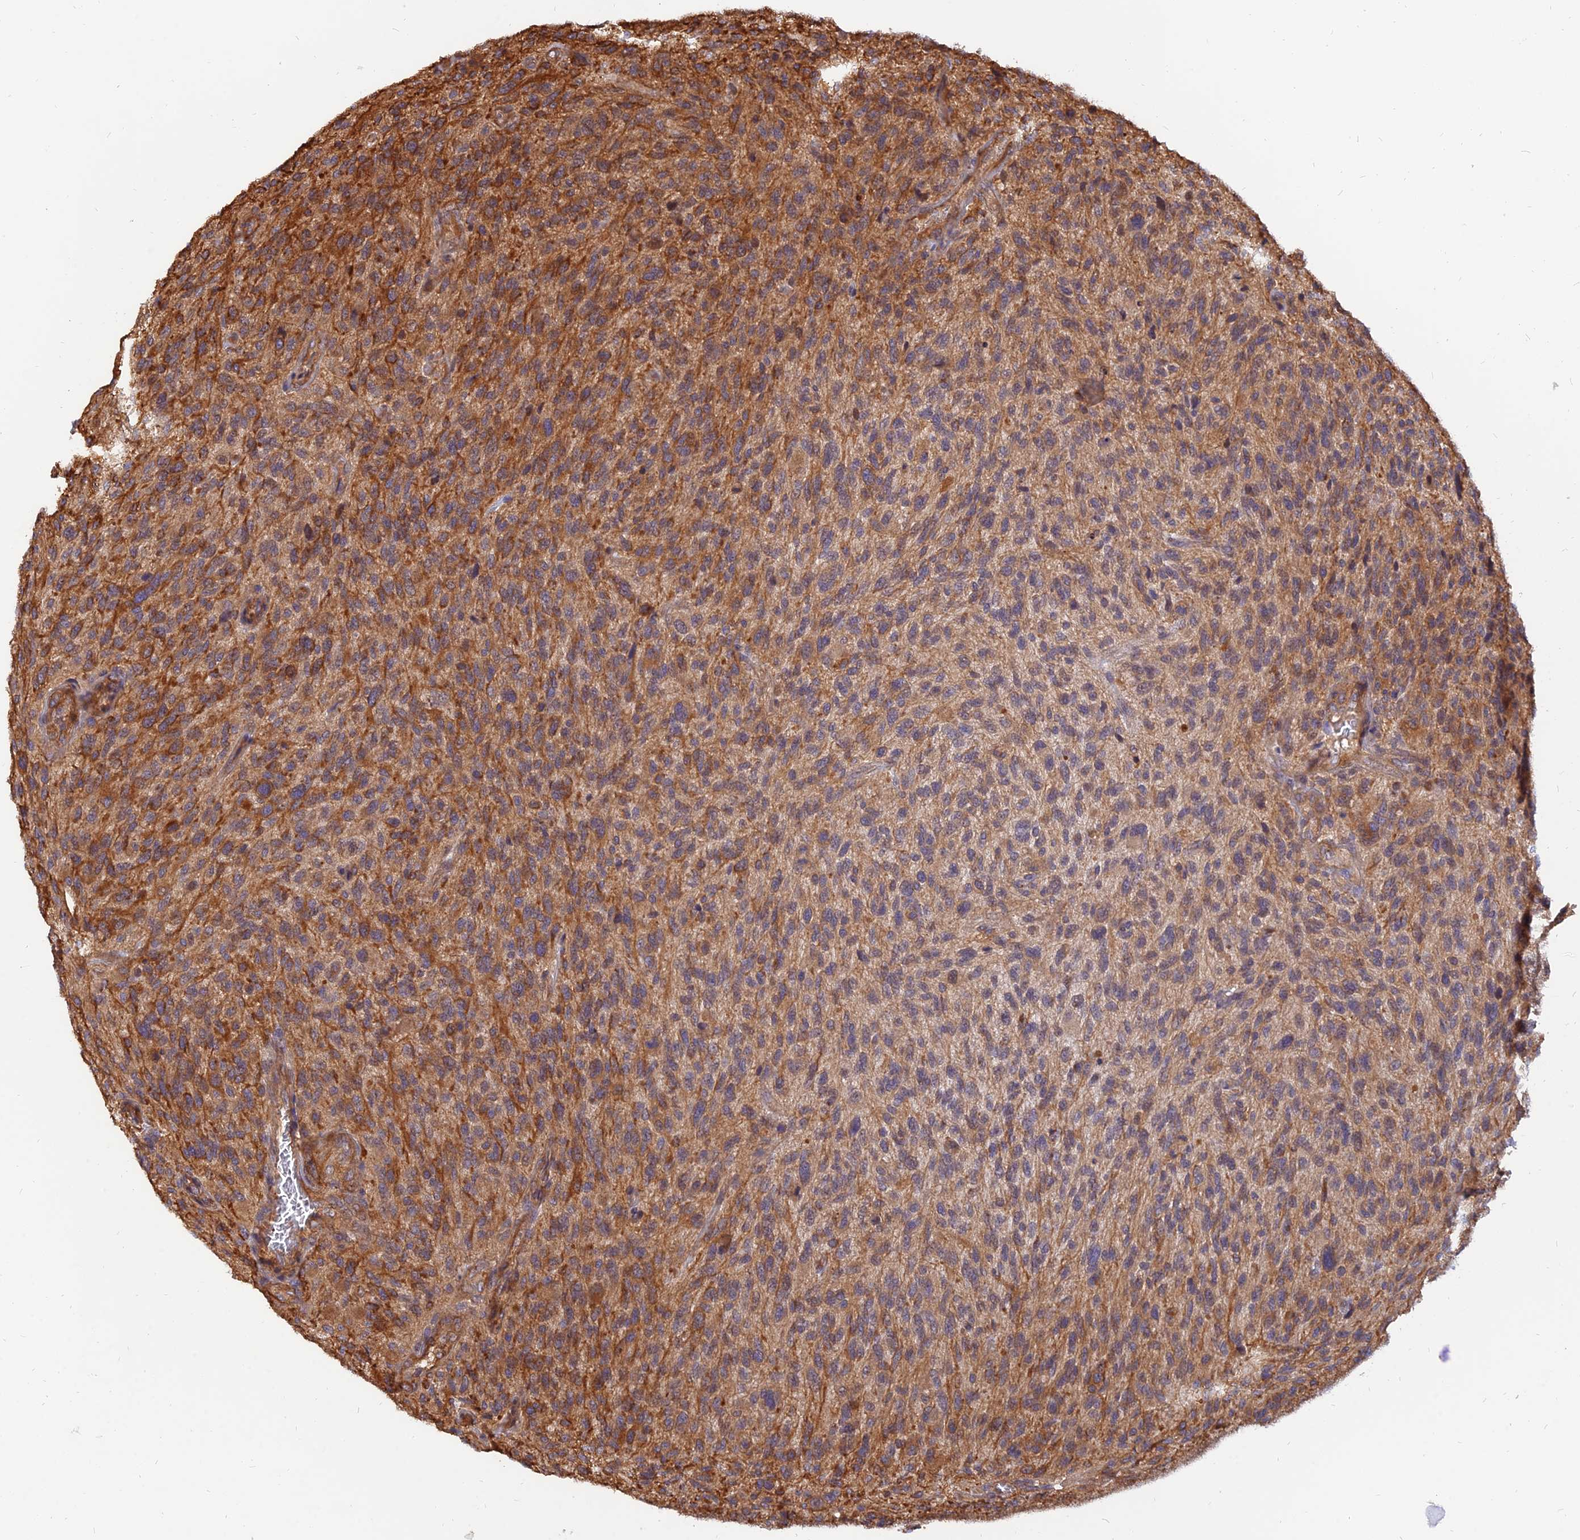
{"staining": {"intensity": "moderate", "quantity": ">75%", "location": "cytoplasmic/membranous"}, "tissue": "glioma", "cell_type": "Tumor cells", "image_type": "cancer", "snomed": [{"axis": "morphology", "description": "Glioma, malignant, High grade"}, {"axis": "topography", "description": "Brain"}], "caption": "This histopathology image shows IHC staining of human malignant glioma (high-grade), with medium moderate cytoplasmic/membranous expression in about >75% of tumor cells.", "gene": "WDR41", "patient": {"sex": "male", "age": 47}}